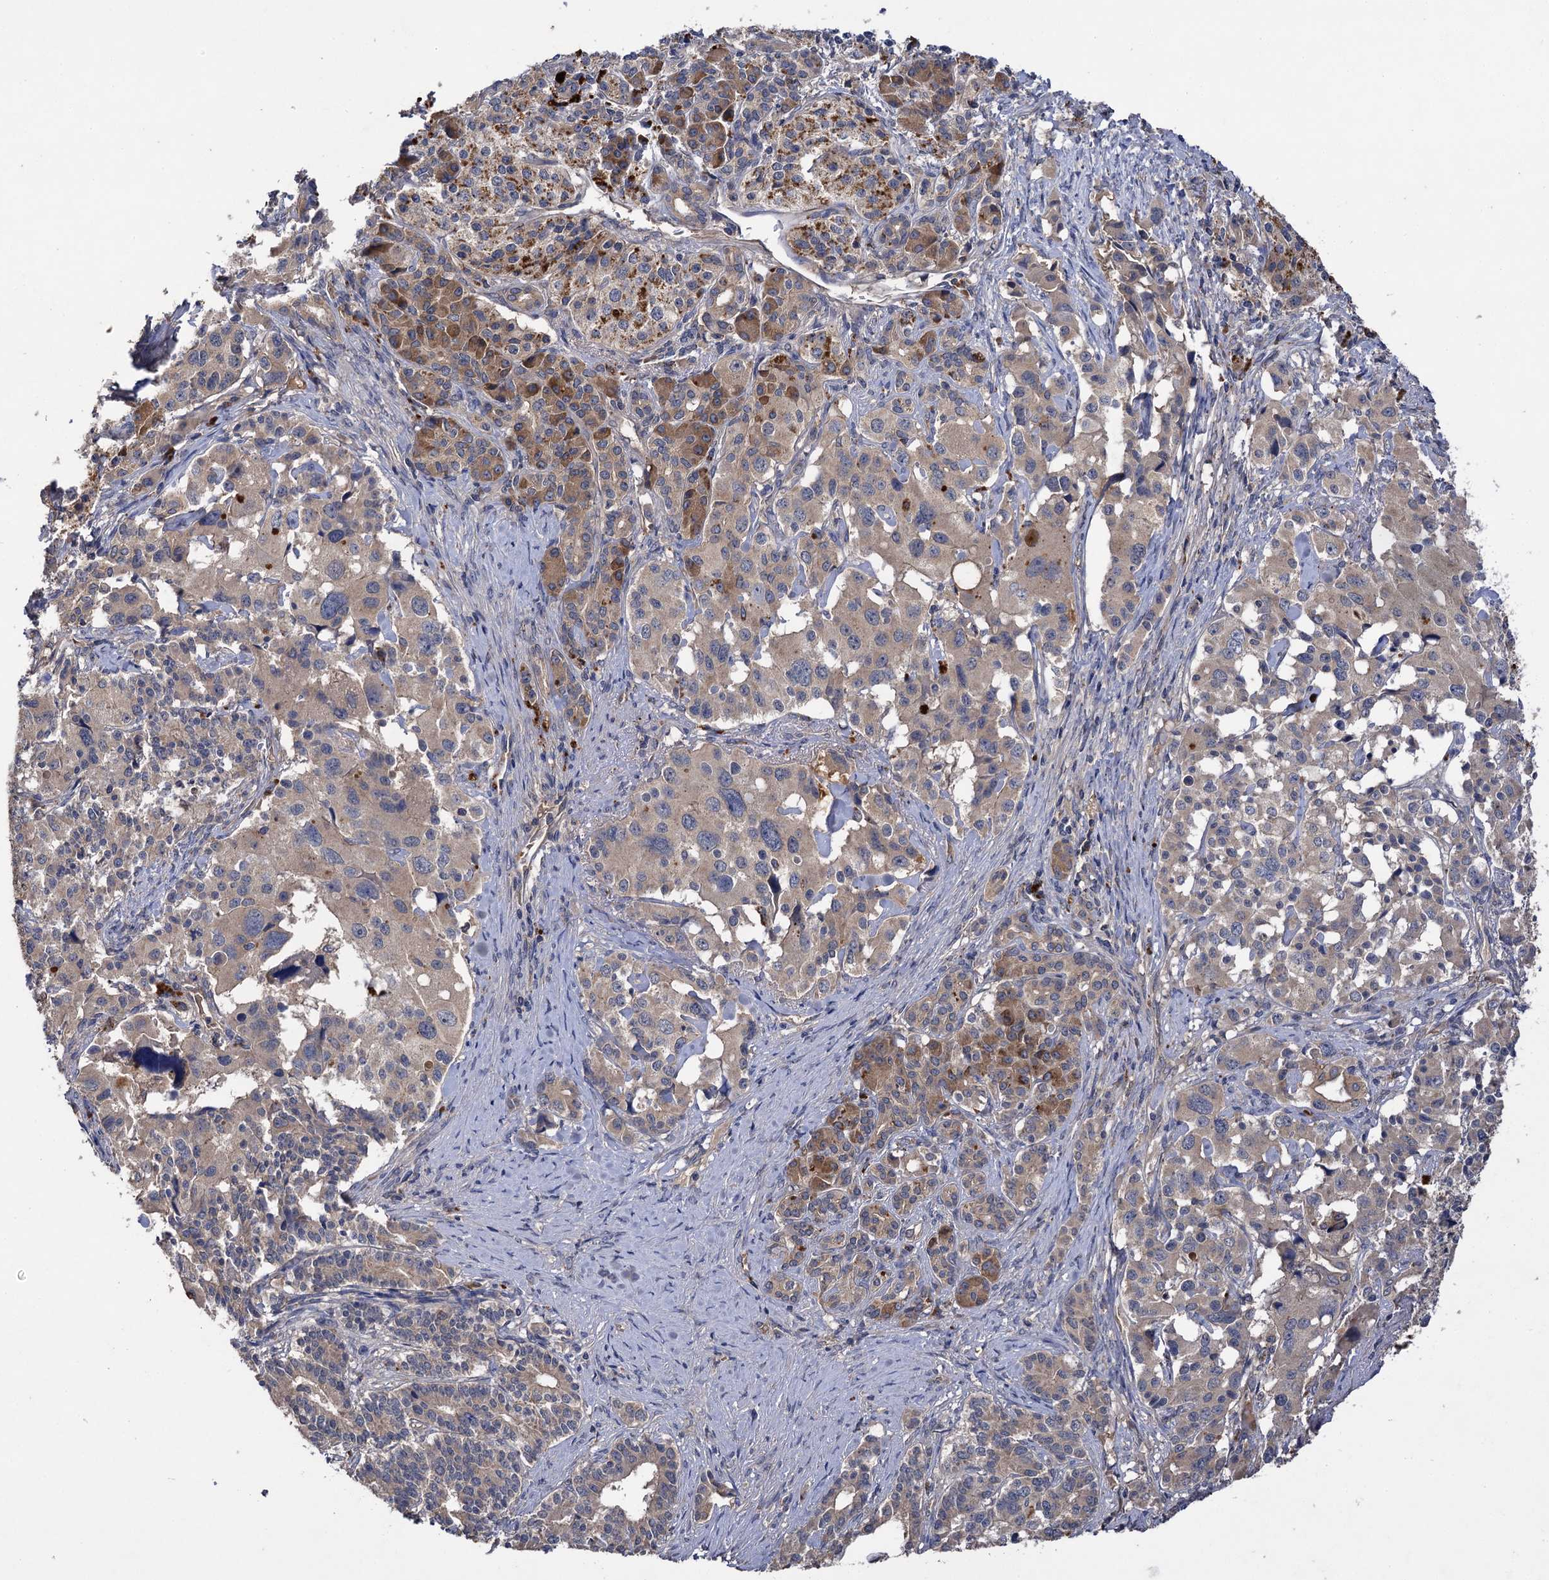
{"staining": {"intensity": "negative", "quantity": "none", "location": "none"}, "tissue": "pancreatic cancer", "cell_type": "Tumor cells", "image_type": "cancer", "snomed": [{"axis": "morphology", "description": "Adenocarcinoma, NOS"}, {"axis": "topography", "description": "Pancreas"}], "caption": "Immunohistochemical staining of human adenocarcinoma (pancreatic) exhibits no significant expression in tumor cells.", "gene": "USP50", "patient": {"sex": "female", "age": 74}}